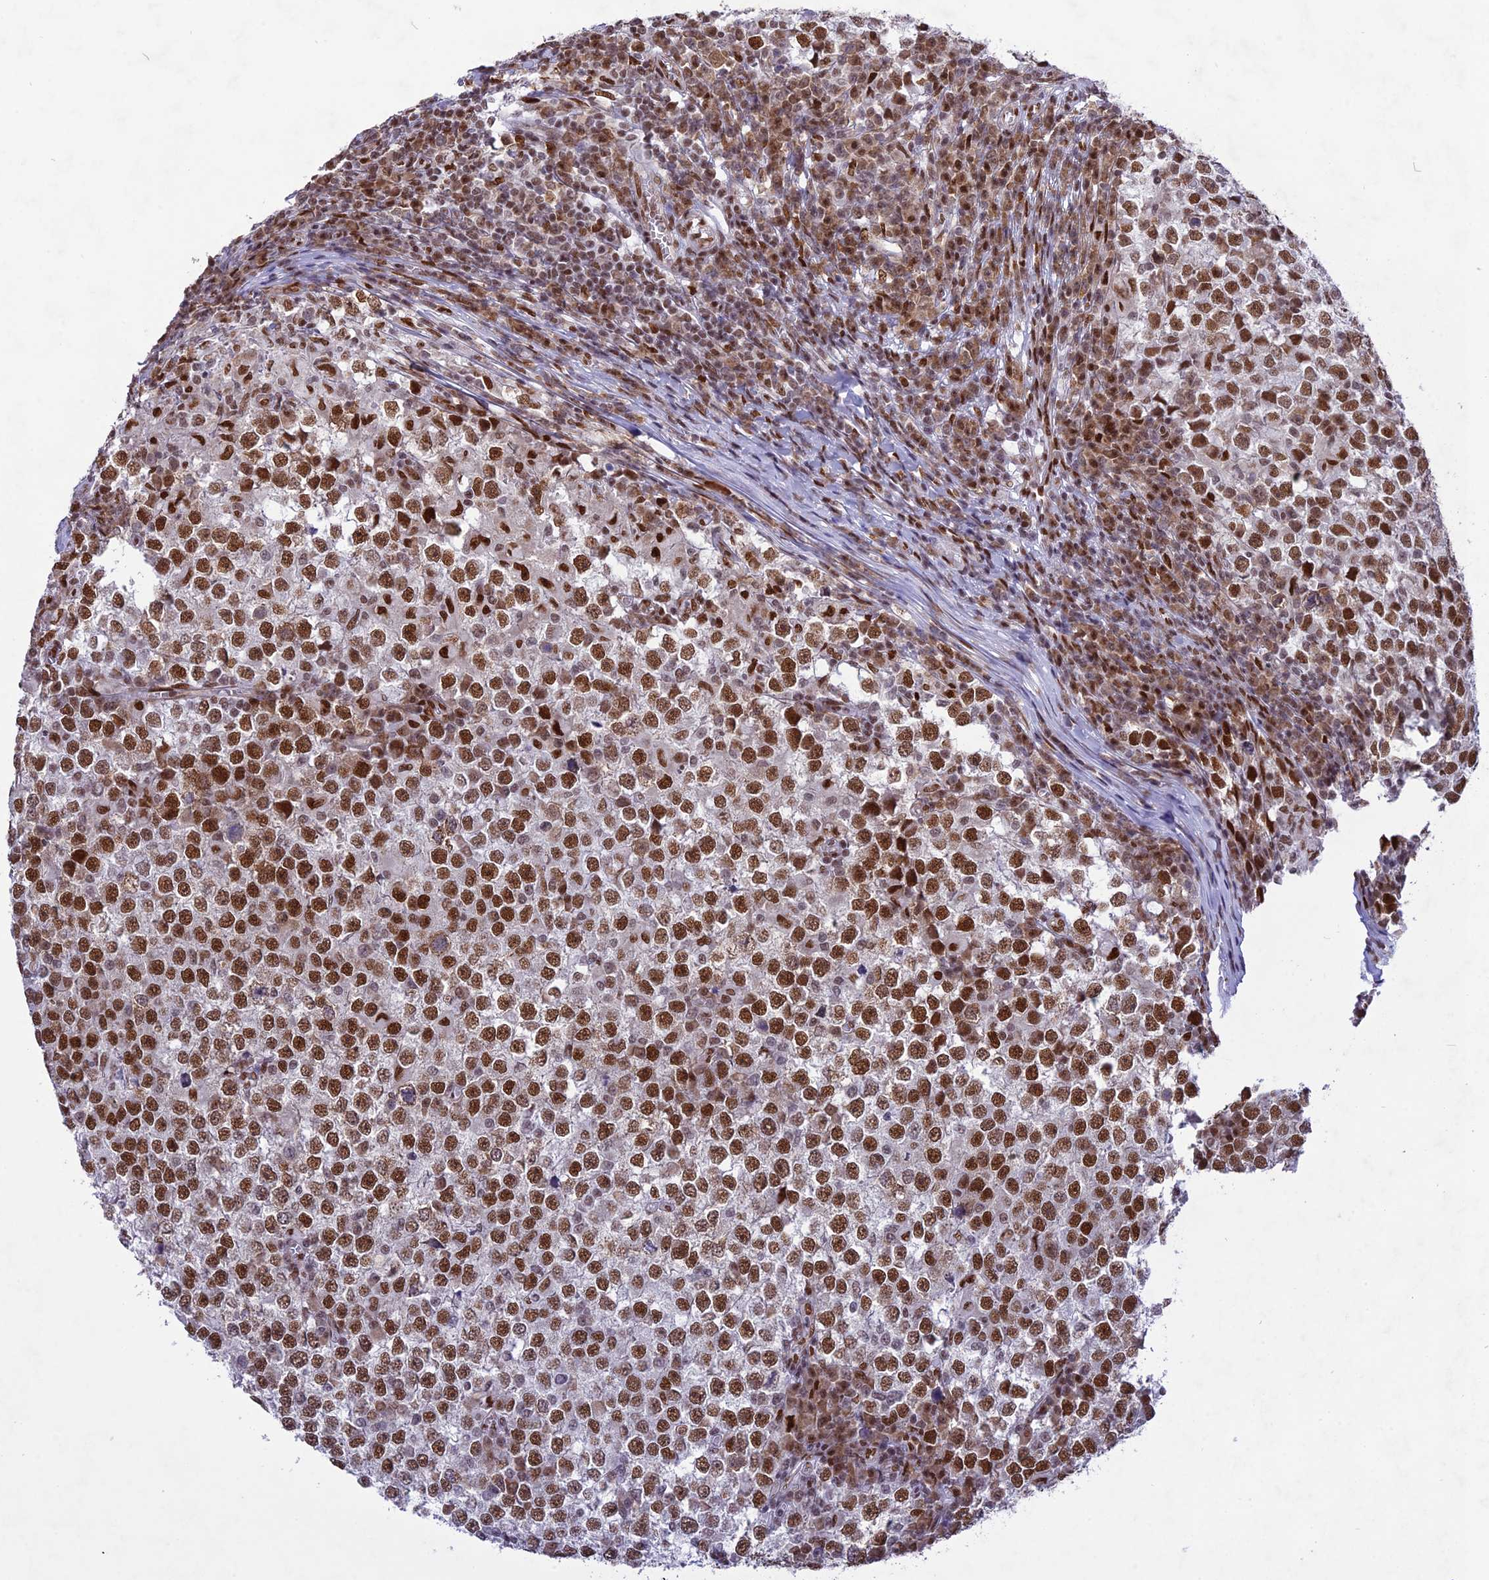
{"staining": {"intensity": "strong", "quantity": ">75%", "location": "nuclear"}, "tissue": "testis cancer", "cell_type": "Tumor cells", "image_type": "cancer", "snomed": [{"axis": "morphology", "description": "Seminoma, NOS"}, {"axis": "topography", "description": "Testis"}], "caption": "Human seminoma (testis) stained for a protein (brown) exhibits strong nuclear positive expression in about >75% of tumor cells.", "gene": "DDX1", "patient": {"sex": "male", "age": 65}}